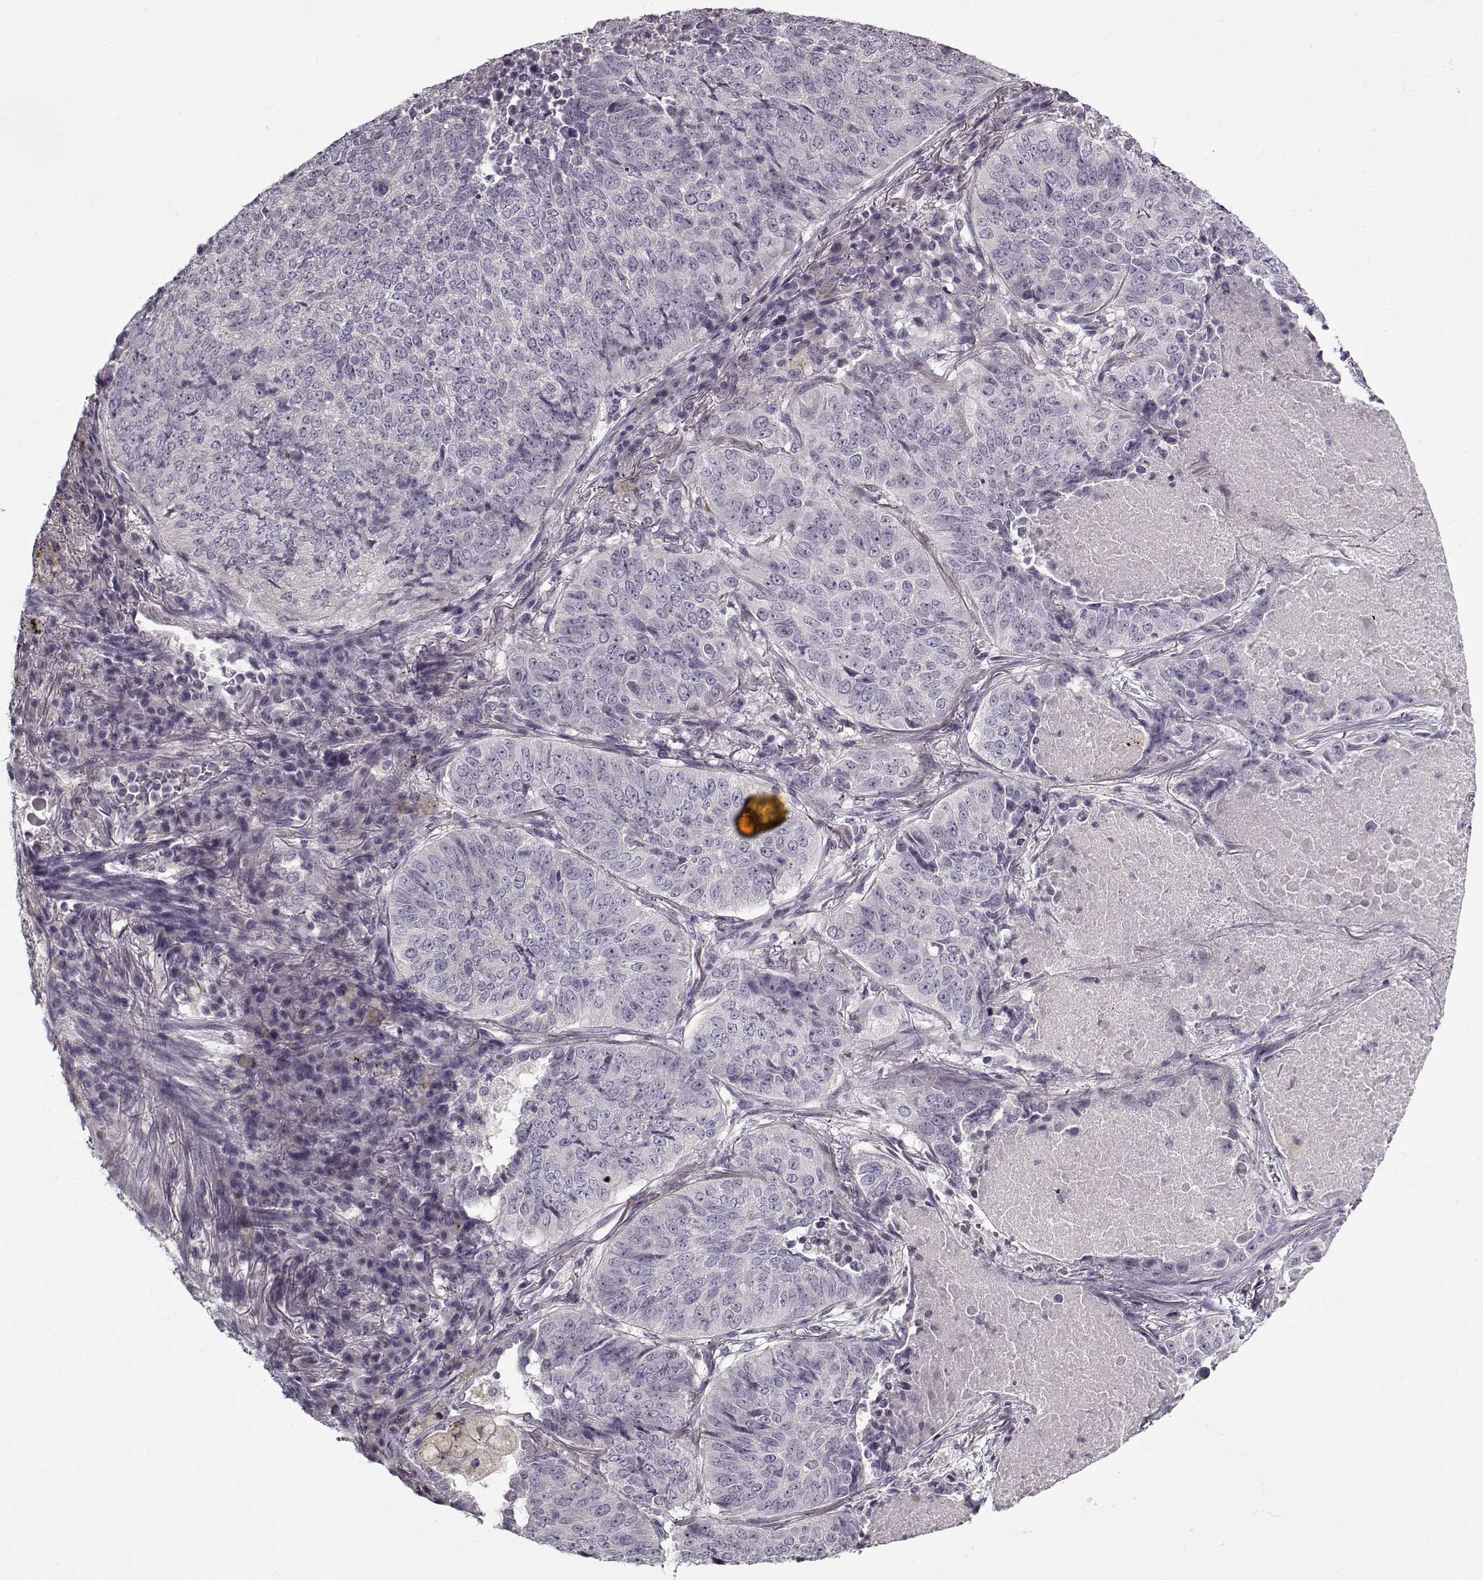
{"staining": {"intensity": "negative", "quantity": "none", "location": "none"}, "tissue": "lung cancer", "cell_type": "Tumor cells", "image_type": "cancer", "snomed": [{"axis": "morphology", "description": "Normal tissue, NOS"}, {"axis": "morphology", "description": "Squamous cell carcinoma, NOS"}, {"axis": "topography", "description": "Bronchus"}, {"axis": "topography", "description": "Lung"}], "caption": "Immunohistochemical staining of lung squamous cell carcinoma reveals no significant positivity in tumor cells. The staining was performed using DAB (3,3'-diaminobenzidine) to visualize the protein expression in brown, while the nuclei were stained in blue with hematoxylin (Magnification: 20x).", "gene": "PNMT", "patient": {"sex": "male", "age": 64}}